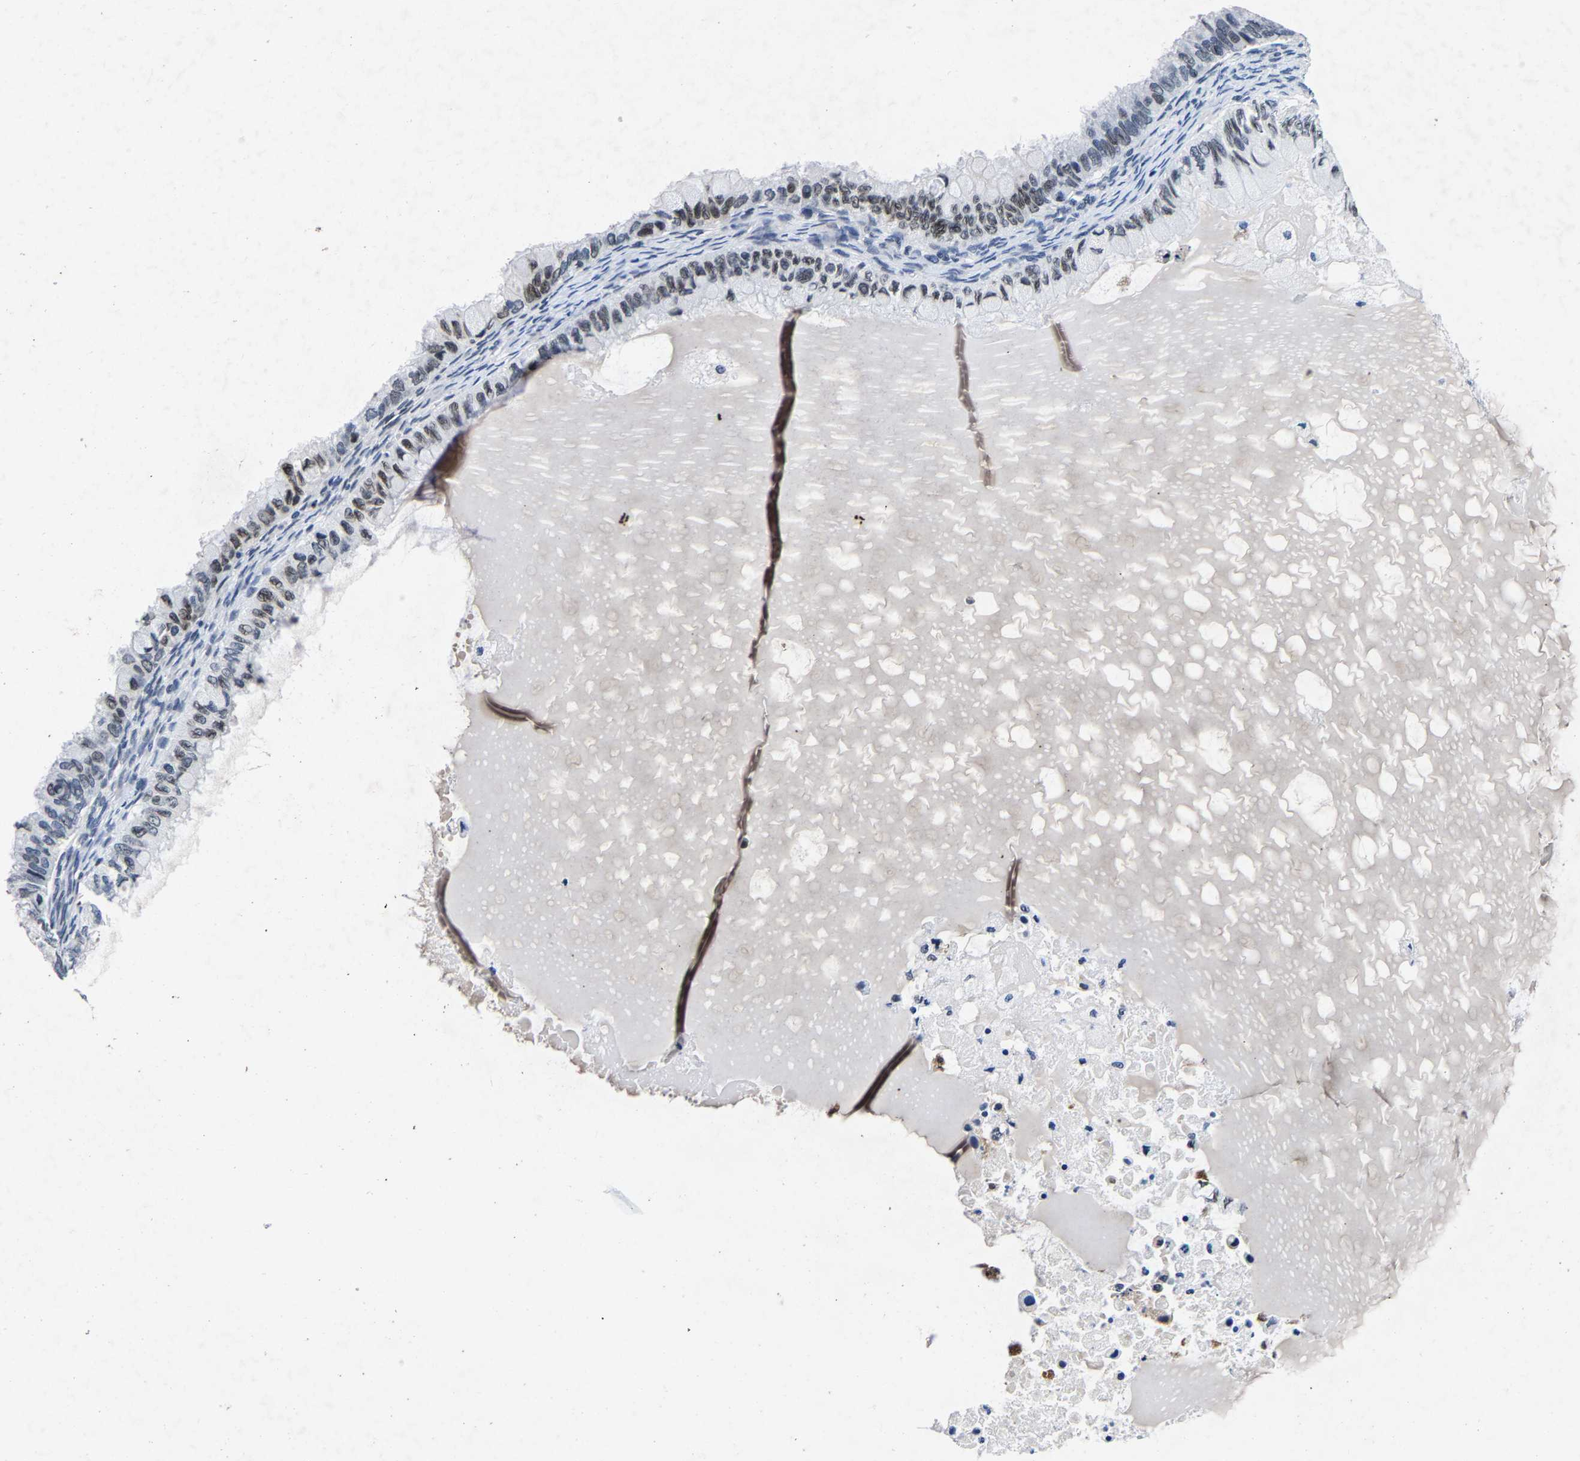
{"staining": {"intensity": "moderate", "quantity": "25%-75%", "location": "nuclear"}, "tissue": "ovarian cancer", "cell_type": "Tumor cells", "image_type": "cancer", "snomed": [{"axis": "morphology", "description": "Cystadenocarcinoma, mucinous, NOS"}, {"axis": "topography", "description": "Ovary"}], "caption": "There is medium levels of moderate nuclear staining in tumor cells of ovarian cancer, as demonstrated by immunohistochemical staining (brown color).", "gene": "UBN2", "patient": {"sex": "female", "age": 80}}